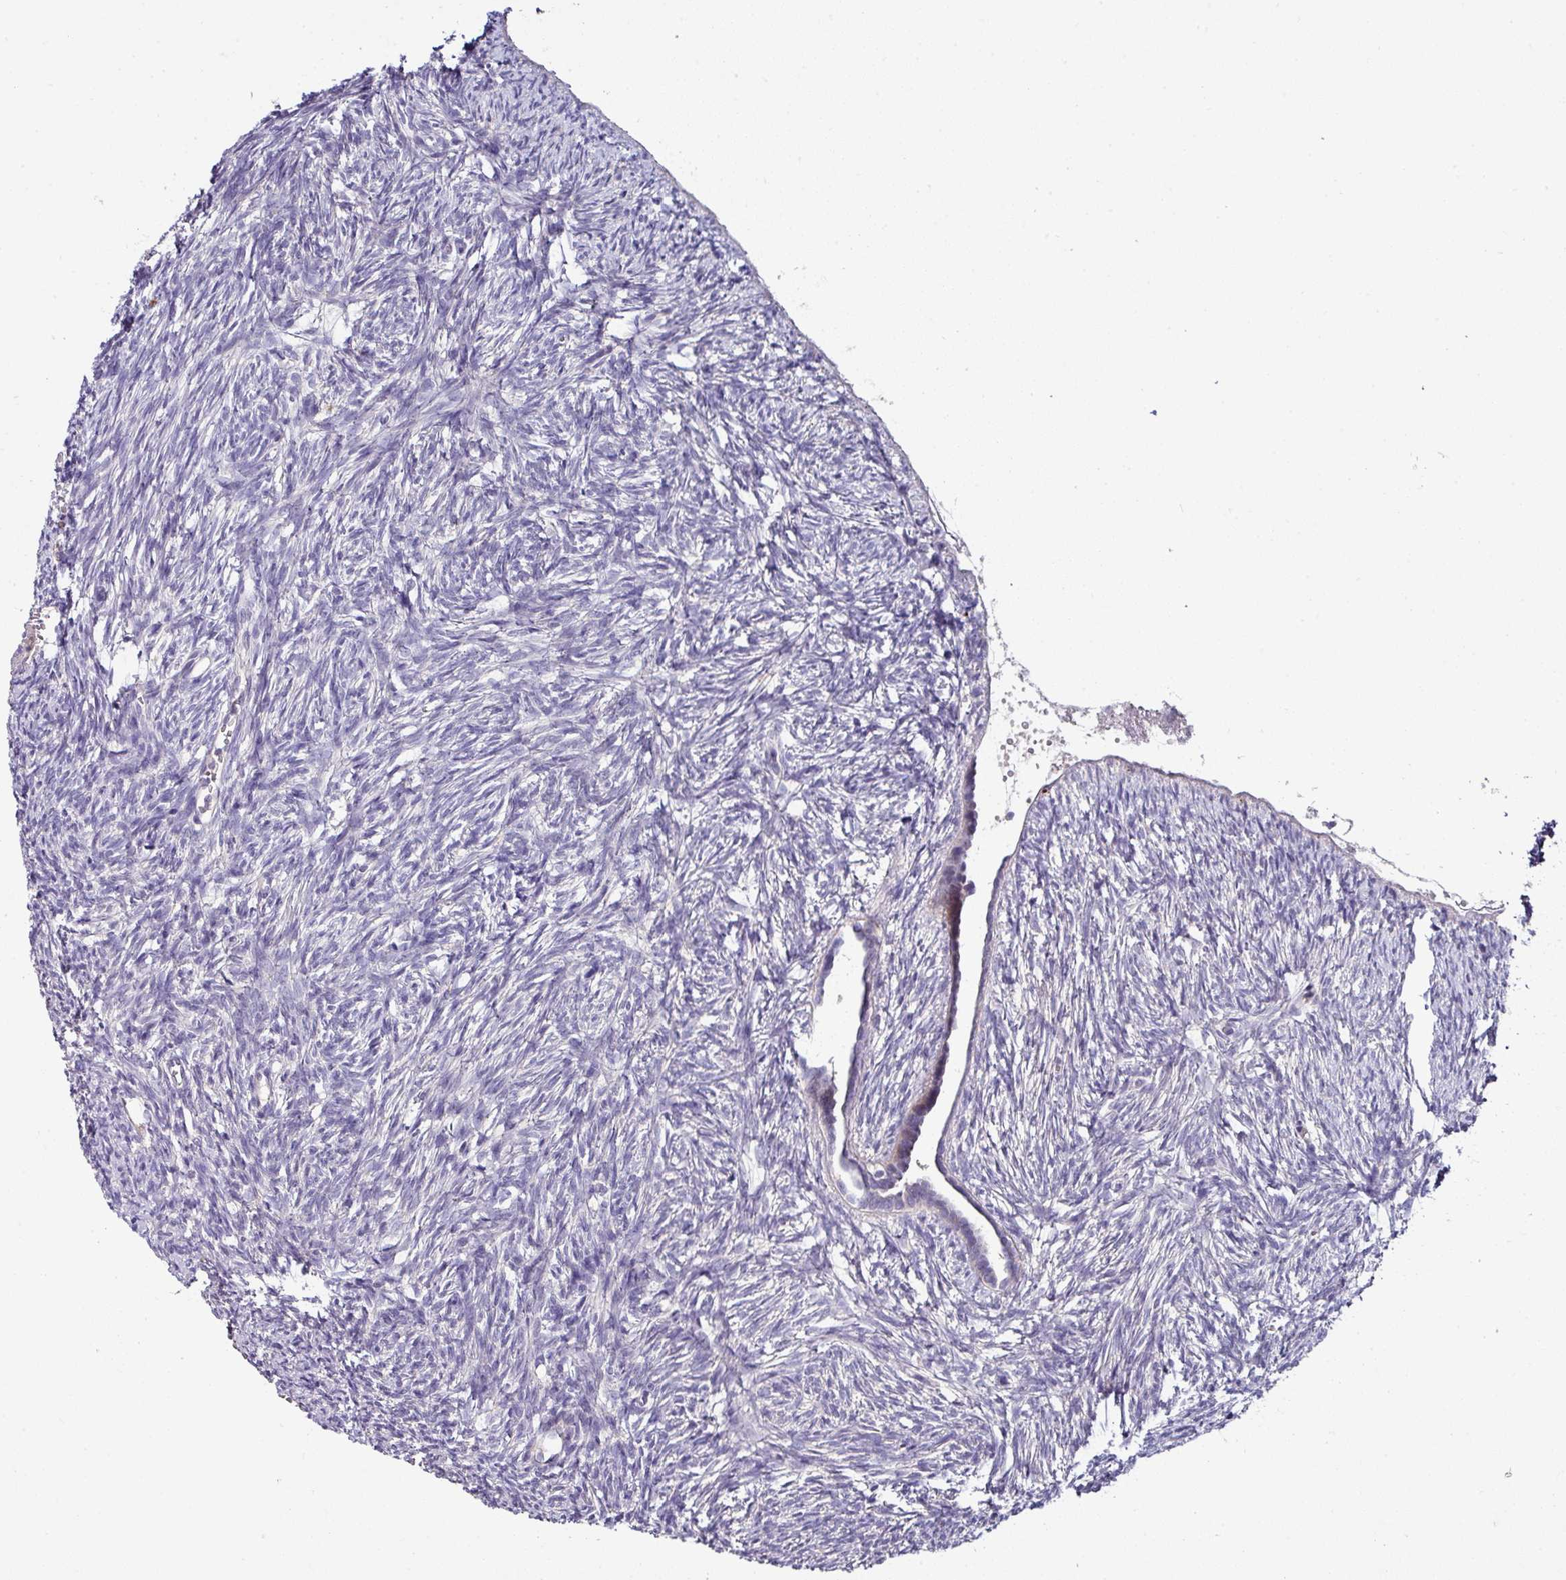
{"staining": {"intensity": "negative", "quantity": "none", "location": "none"}, "tissue": "ovary", "cell_type": "Ovarian stroma cells", "image_type": "normal", "snomed": [{"axis": "morphology", "description": "Normal tissue, NOS"}, {"axis": "topography", "description": "Ovary"}], "caption": "Ovarian stroma cells show no significant protein positivity in normal ovary.", "gene": "AEBP2", "patient": {"sex": "female", "age": 51}}